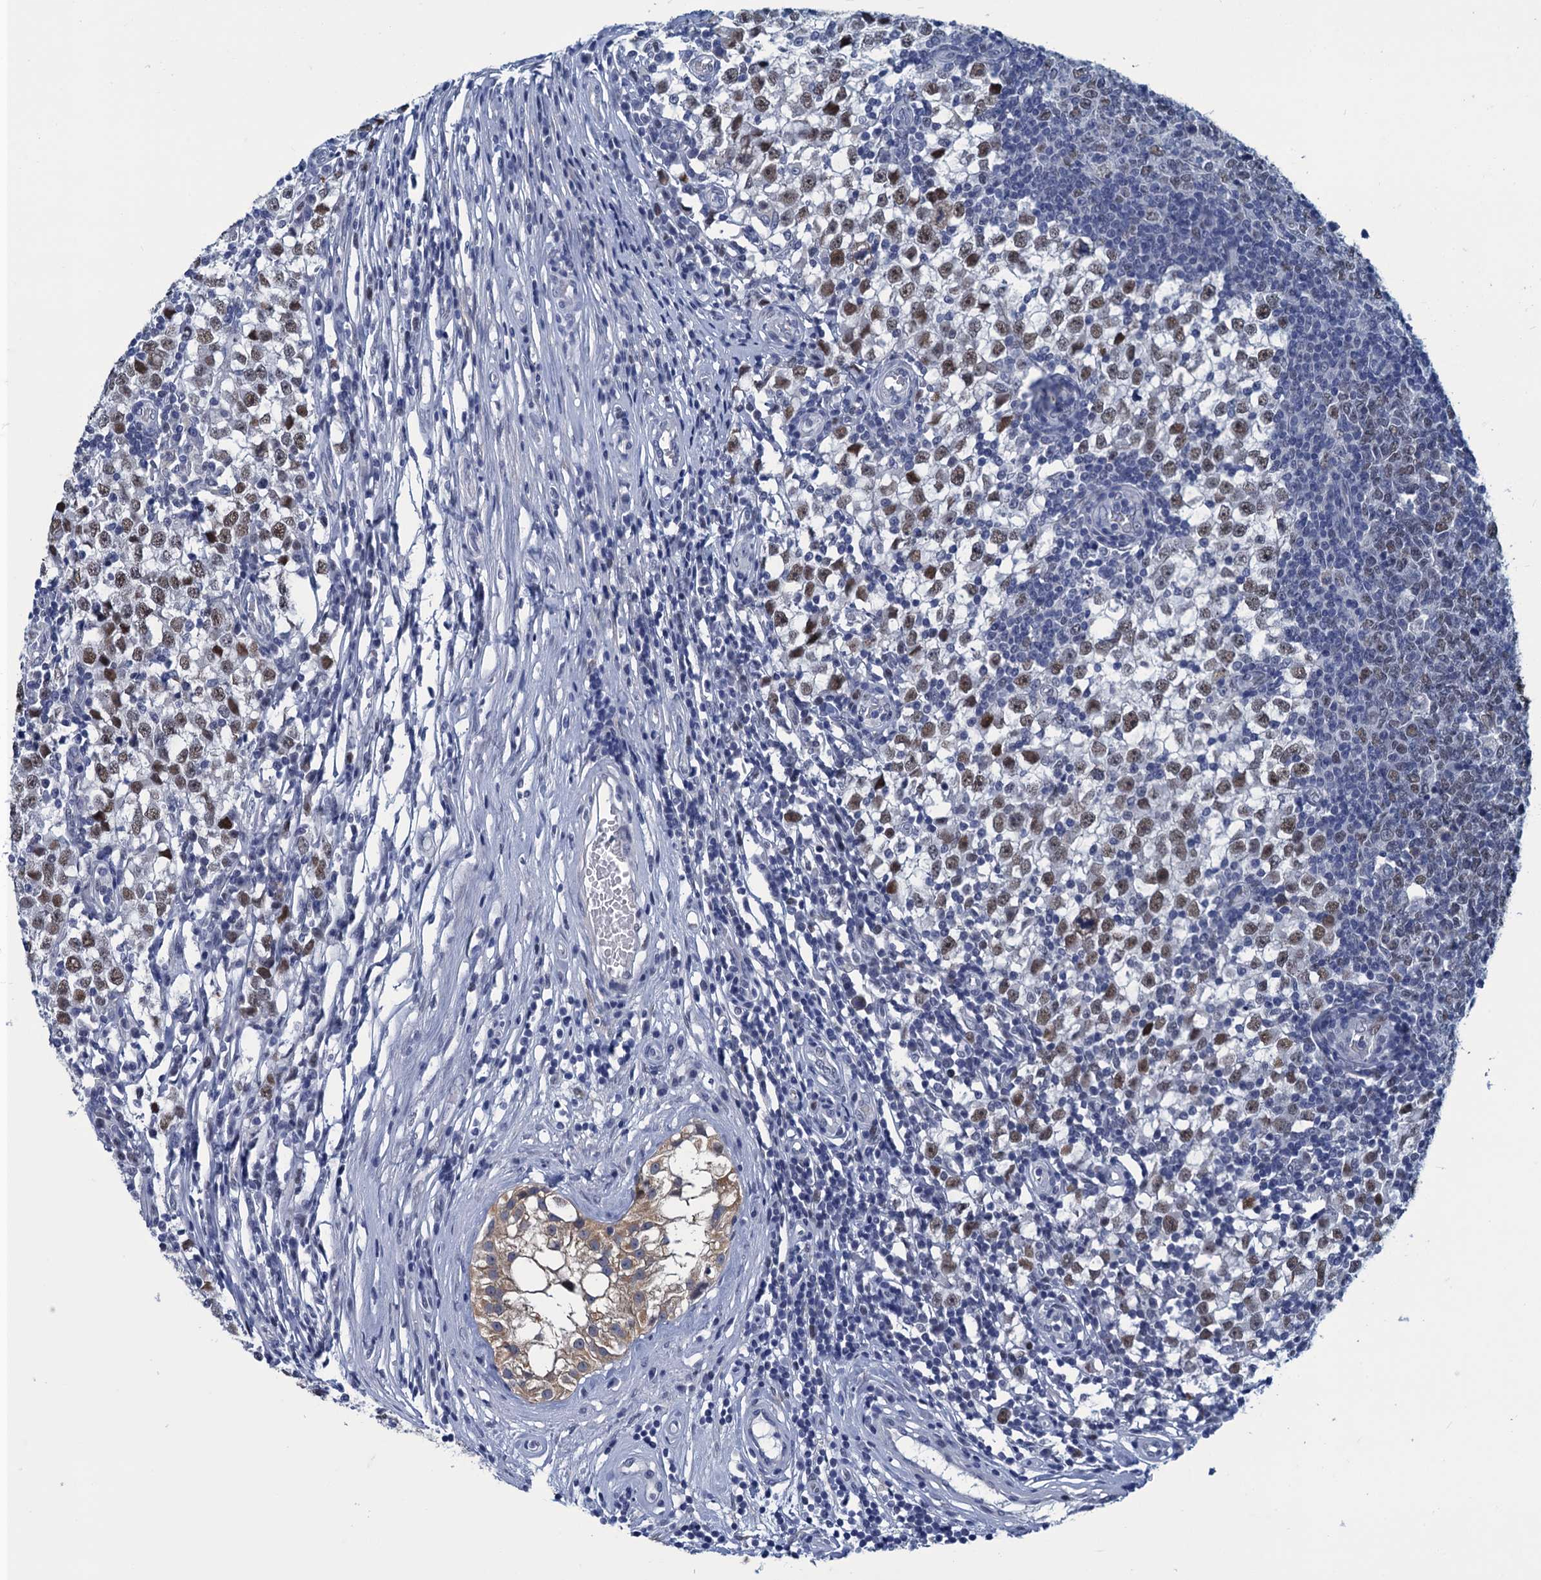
{"staining": {"intensity": "moderate", "quantity": "25%-75%", "location": "nuclear"}, "tissue": "testis cancer", "cell_type": "Tumor cells", "image_type": "cancer", "snomed": [{"axis": "morphology", "description": "Seminoma, NOS"}, {"axis": "topography", "description": "Testis"}], "caption": "Brown immunohistochemical staining in human testis seminoma displays moderate nuclear staining in about 25%-75% of tumor cells.", "gene": "GINS3", "patient": {"sex": "male", "age": 65}}